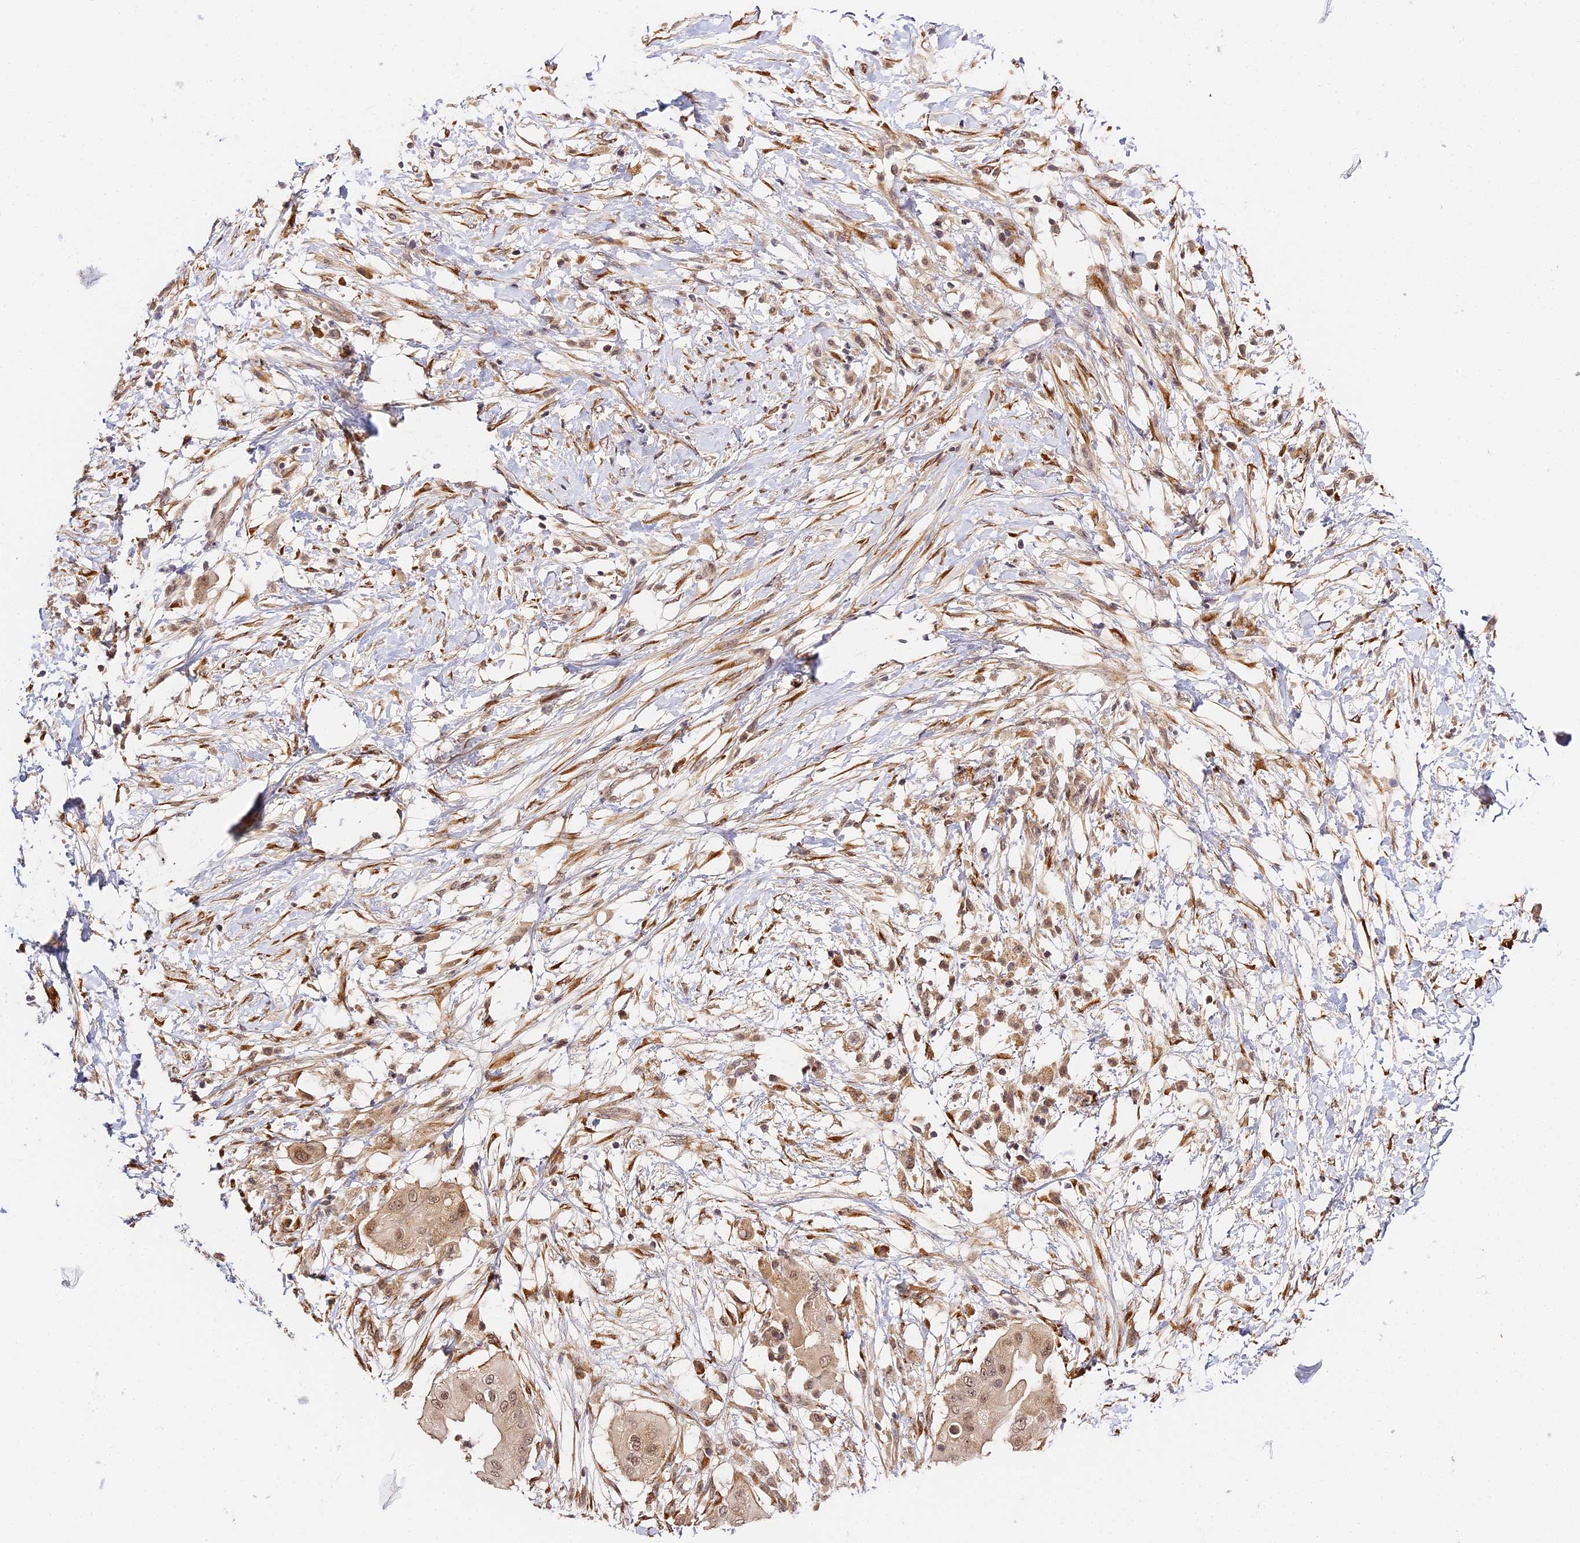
{"staining": {"intensity": "weak", "quantity": ">75%", "location": "cytoplasmic/membranous,nuclear"}, "tissue": "pancreatic cancer", "cell_type": "Tumor cells", "image_type": "cancer", "snomed": [{"axis": "morphology", "description": "Adenocarcinoma, NOS"}, {"axis": "topography", "description": "Pancreas"}], "caption": "Tumor cells exhibit low levels of weak cytoplasmic/membranous and nuclear expression in about >75% of cells in pancreatic adenocarcinoma.", "gene": "IMPACT", "patient": {"sex": "male", "age": 68}}